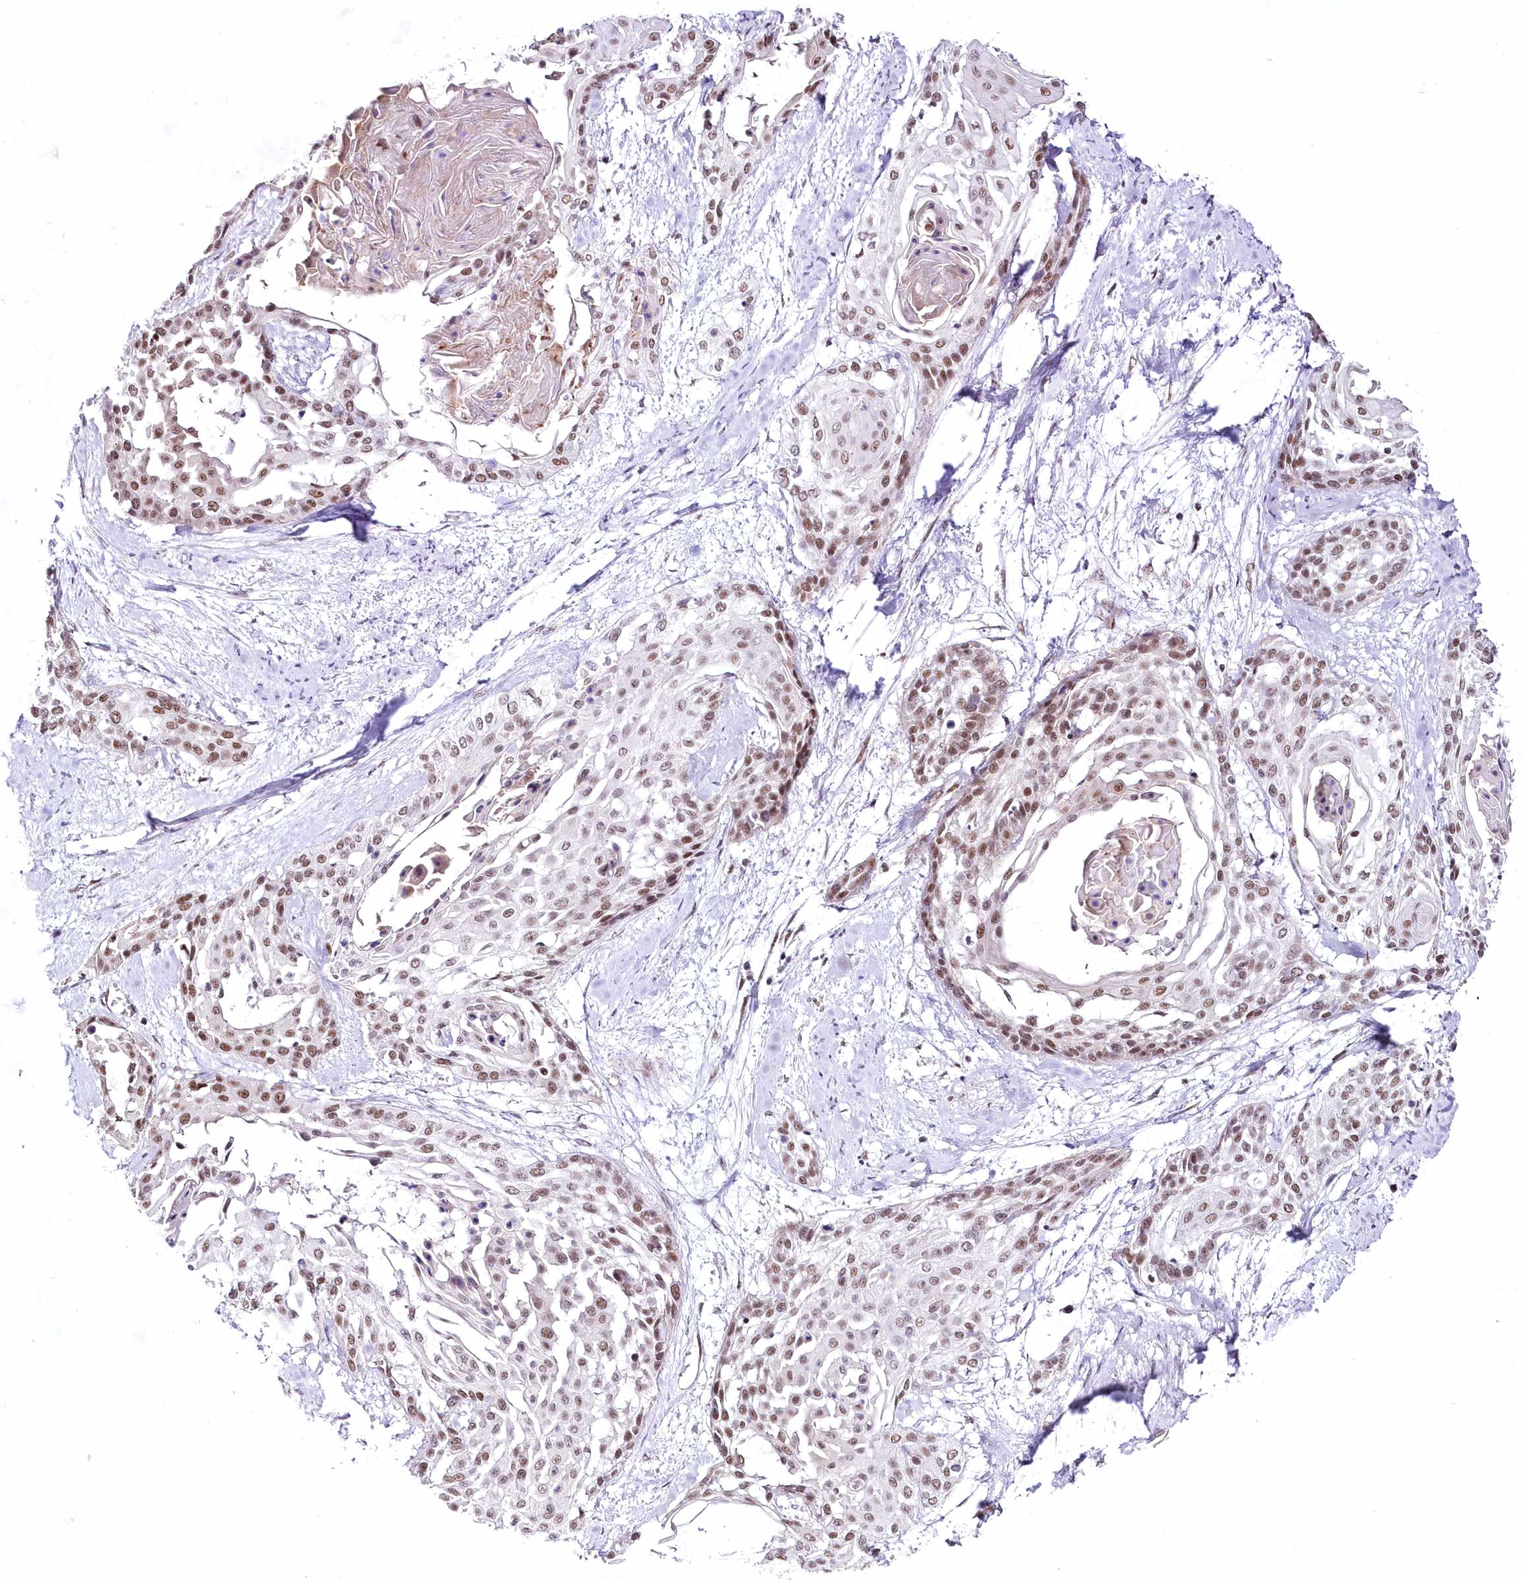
{"staining": {"intensity": "moderate", "quantity": ">75%", "location": "nuclear"}, "tissue": "cervical cancer", "cell_type": "Tumor cells", "image_type": "cancer", "snomed": [{"axis": "morphology", "description": "Squamous cell carcinoma, NOS"}, {"axis": "topography", "description": "Cervix"}], "caption": "DAB (3,3'-diaminobenzidine) immunohistochemical staining of human cervical cancer (squamous cell carcinoma) shows moderate nuclear protein expression in approximately >75% of tumor cells.", "gene": "NSUN2", "patient": {"sex": "female", "age": 57}}